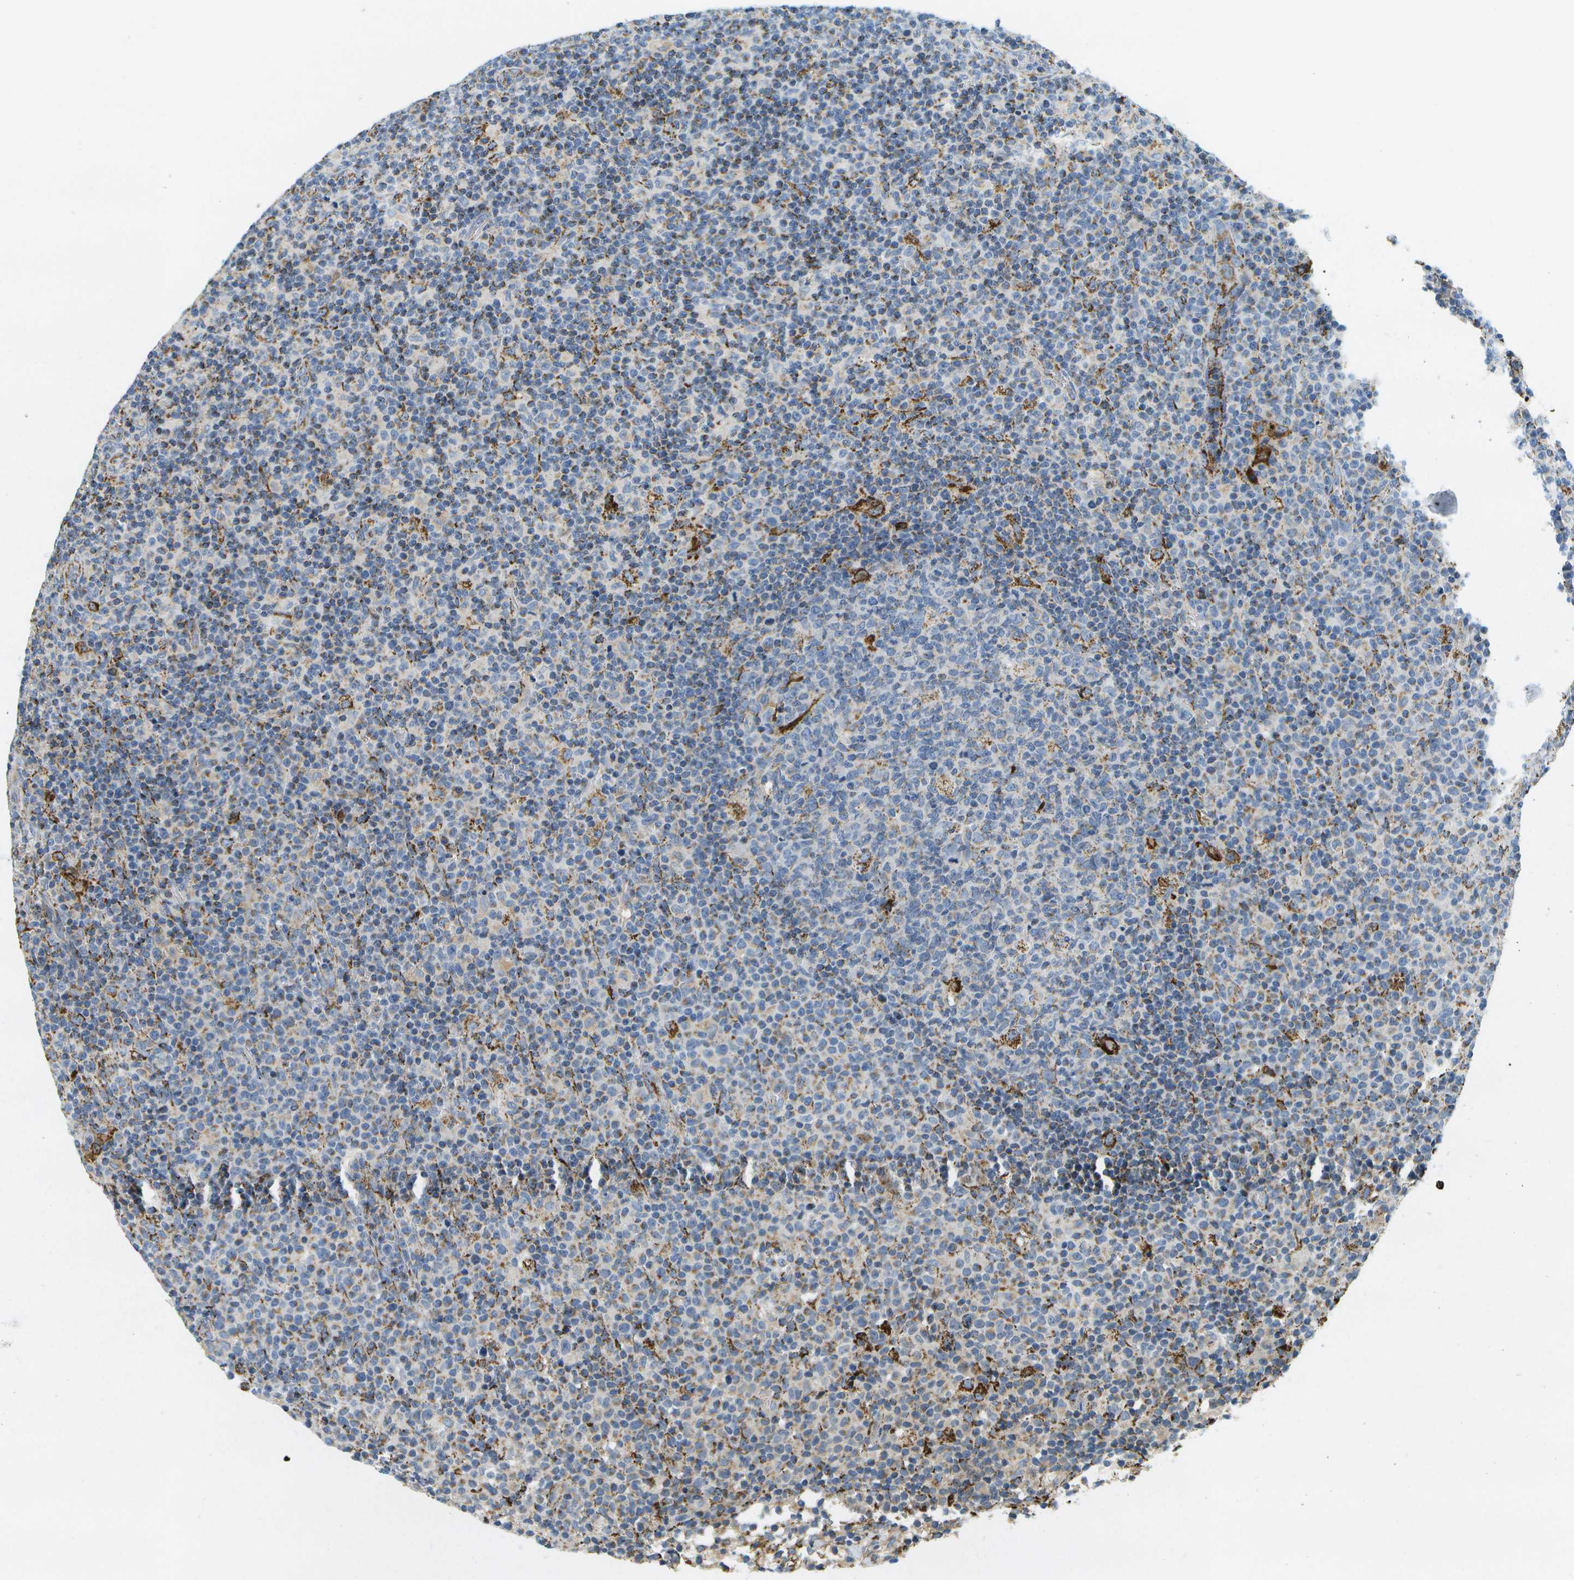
{"staining": {"intensity": "moderate", "quantity": "<25%", "location": "cytoplasmic/membranous"}, "tissue": "lymph node", "cell_type": "Germinal center cells", "image_type": "normal", "snomed": [{"axis": "morphology", "description": "Normal tissue, NOS"}, {"axis": "morphology", "description": "Inflammation, NOS"}, {"axis": "topography", "description": "Lymph node"}], "caption": "Lymph node stained with DAB (3,3'-diaminobenzidine) IHC reveals low levels of moderate cytoplasmic/membranous positivity in about <25% of germinal center cells. (brown staining indicates protein expression, while blue staining denotes nuclei).", "gene": "HLCS", "patient": {"sex": "male", "age": 55}}